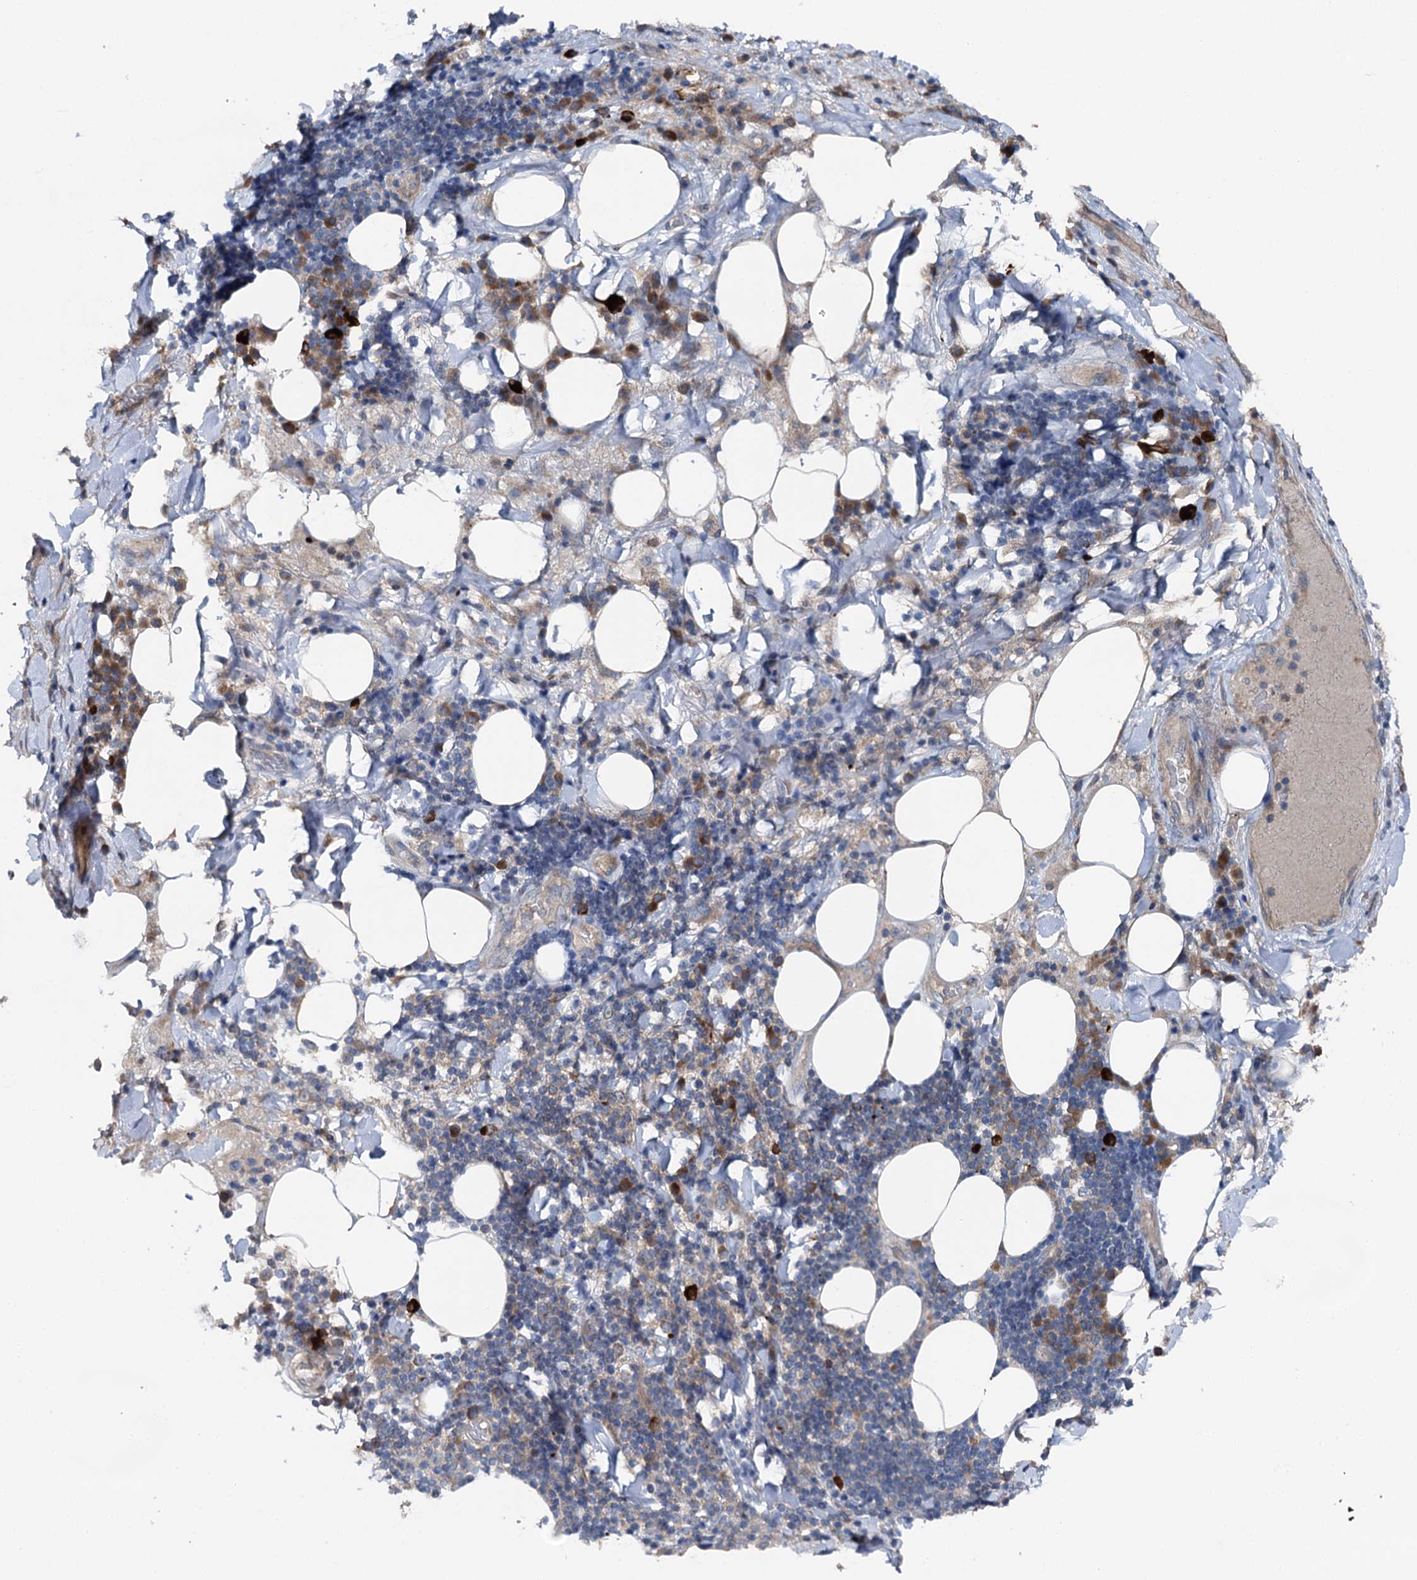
{"staining": {"intensity": "negative", "quantity": "none", "location": "none"}, "tissue": "adipose tissue", "cell_type": "Adipocytes", "image_type": "normal", "snomed": [{"axis": "morphology", "description": "Normal tissue, NOS"}, {"axis": "morphology", "description": "Squamous cell carcinoma, NOS"}, {"axis": "topography", "description": "Lymph node"}, {"axis": "topography", "description": "Bronchus"}, {"axis": "topography", "description": "Lung"}], "caption": "An IHC image of benign adipose tissue is shown. There is no staining in adipocytes of adipose tissue.", "gene": "SLC22A25", "patient": {"sex": "male", "age": 66}}